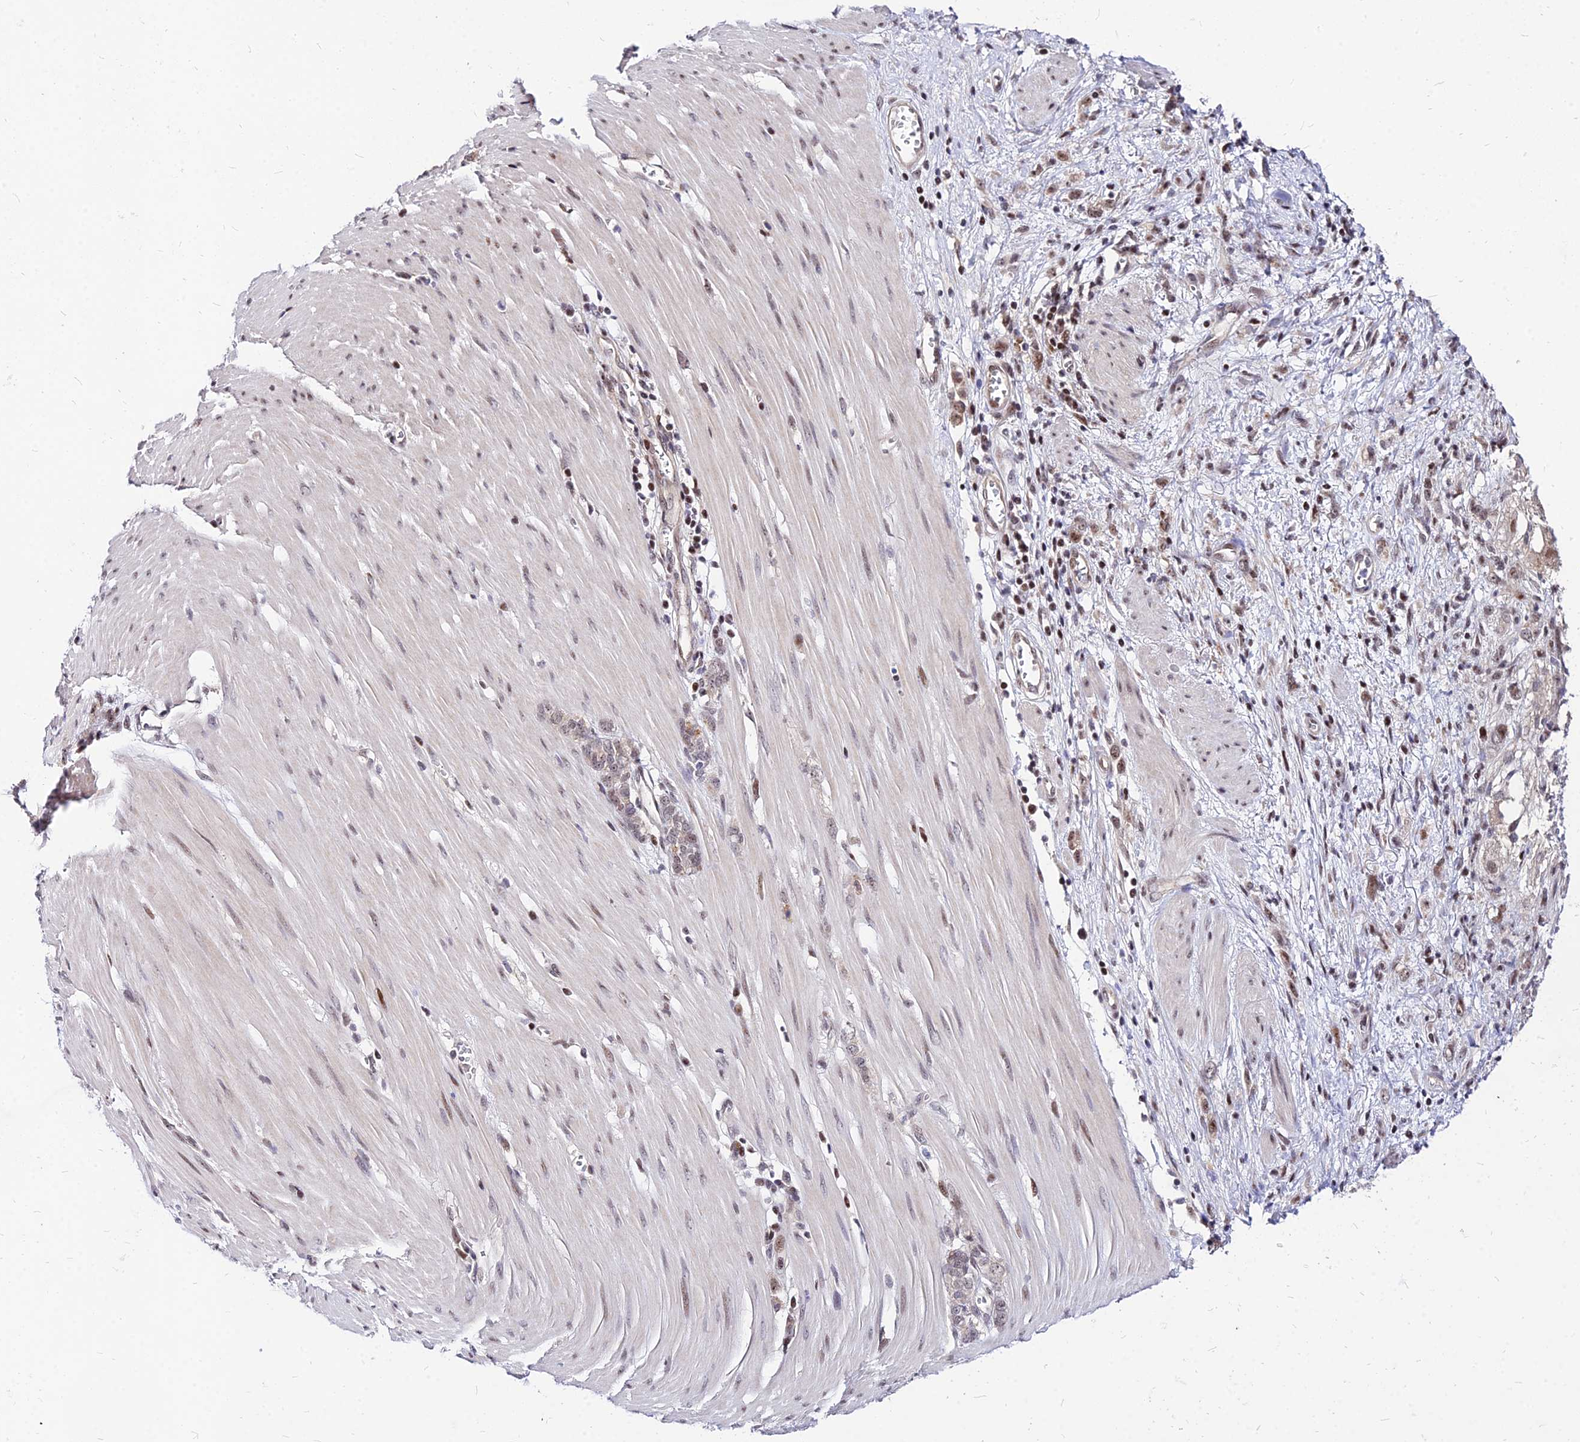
{"staining": {"intensity": "weak", "quantity": "25%-75%", "location": "nuclear"}, "tissue": "stomach cancer", "cell_type": "Tumor cells", "image_type": "cancer", "snomed": [{"axis": "morphology", "description": "Adenocarcinoma, NOS"}, {"axis": "topography", "description": "Stomach"}], "caption": "This photomicrograph exhibits stomach cancer stained with IHC to label a protein in brown. The nuclear of tumor cells show weak positivity for the protein. Nuclei are counter-stained blue.", "gene": "DDX55", "patient": {"sex": "female", "age": 76}}